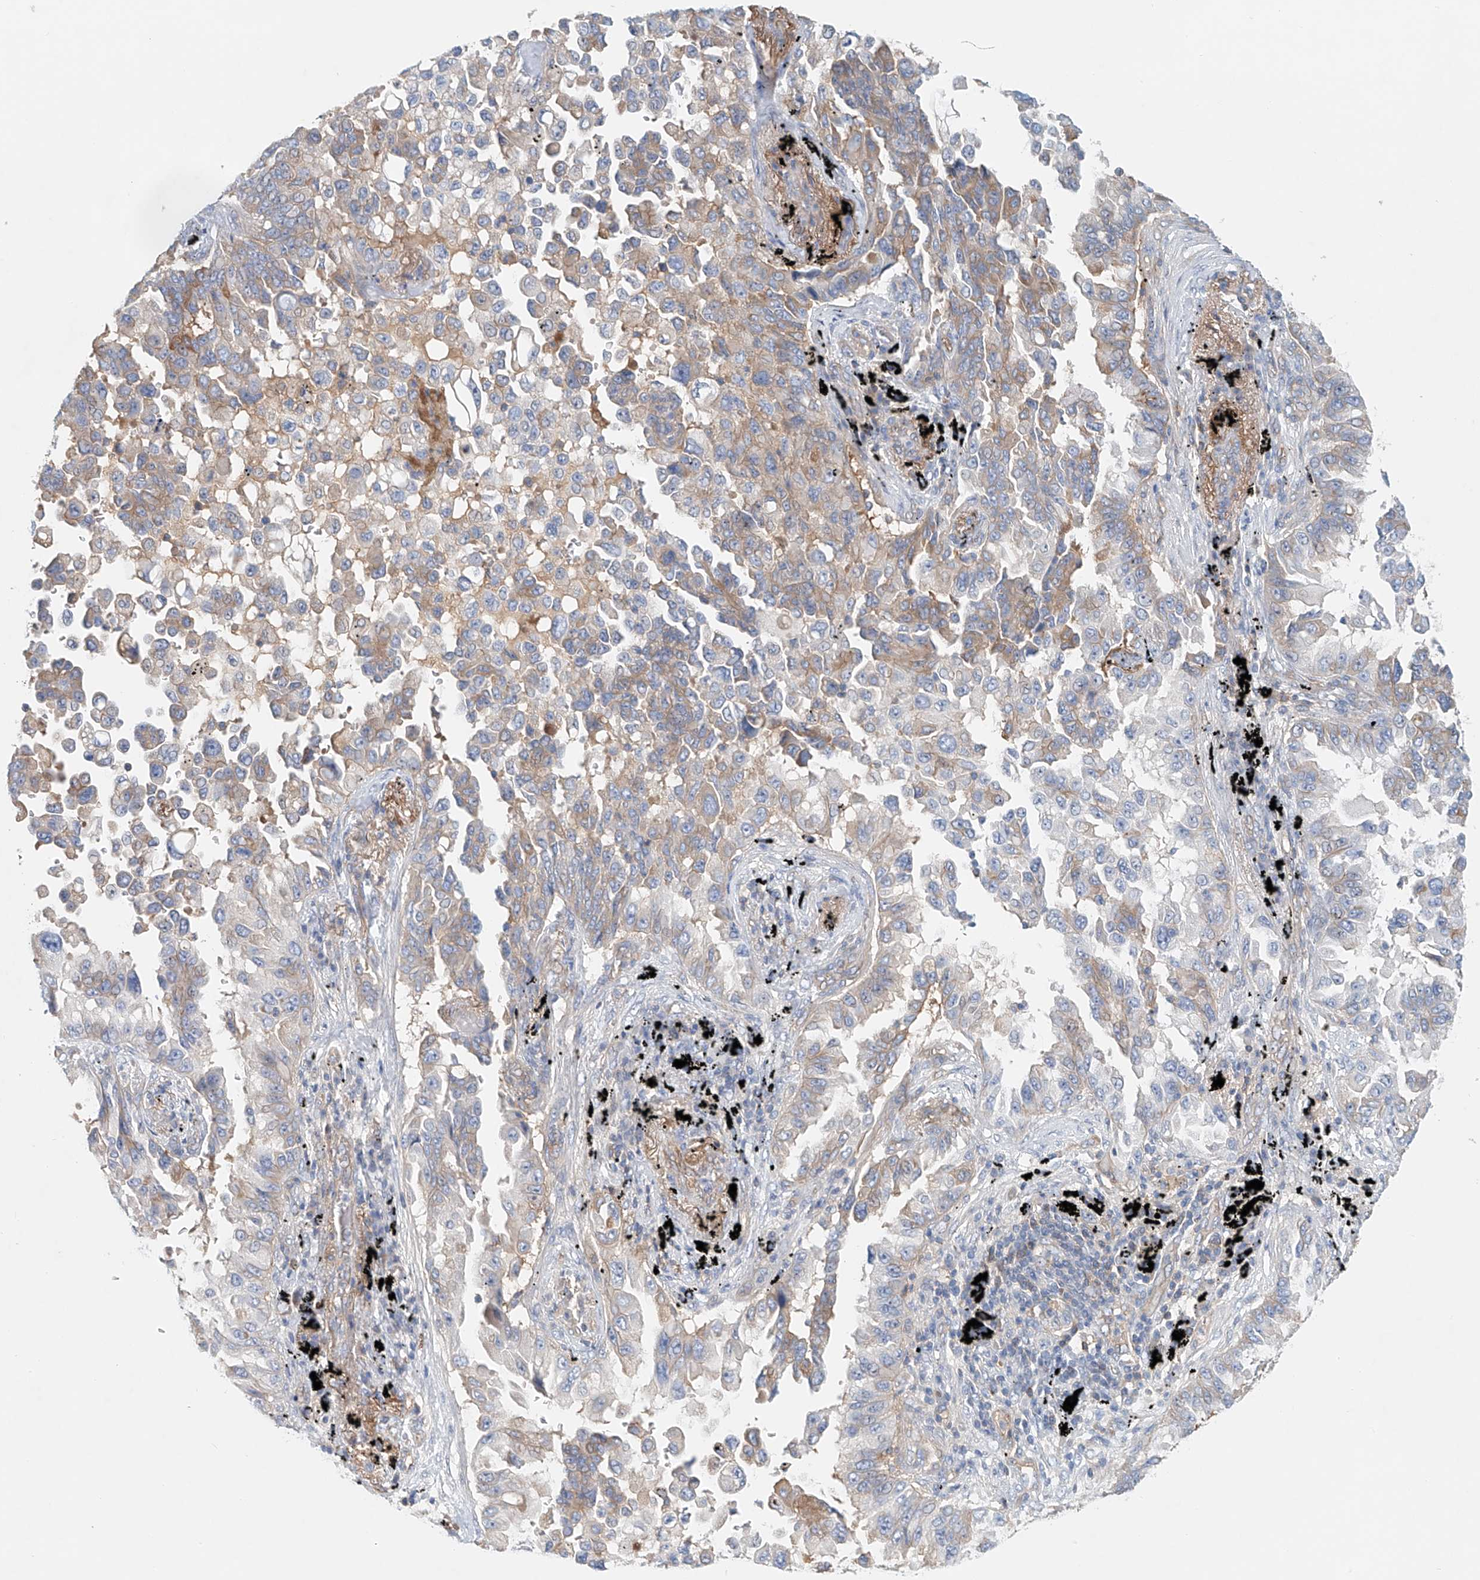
{"staining": {"intensity": "weak", "quantity": "25%-75%", "location": "cytoplasmic/membranous"}, "tissue": "lung cancer", "cell_type": "Tumor cells", "image_type": "cancer", "snomed": [{"axis": "morphology", "description": "Adenocarcinoma, NOS"}, {"axis": "topography", "description": "Lung"}], "caption": "Lung cancer (adenocarcinoma) tissue reveals weak cytoplasmic/membranous expression in about 25%-75% of tumor cells", "gene": "FRYL", "patient": {"sex": "female", "age": 67}}